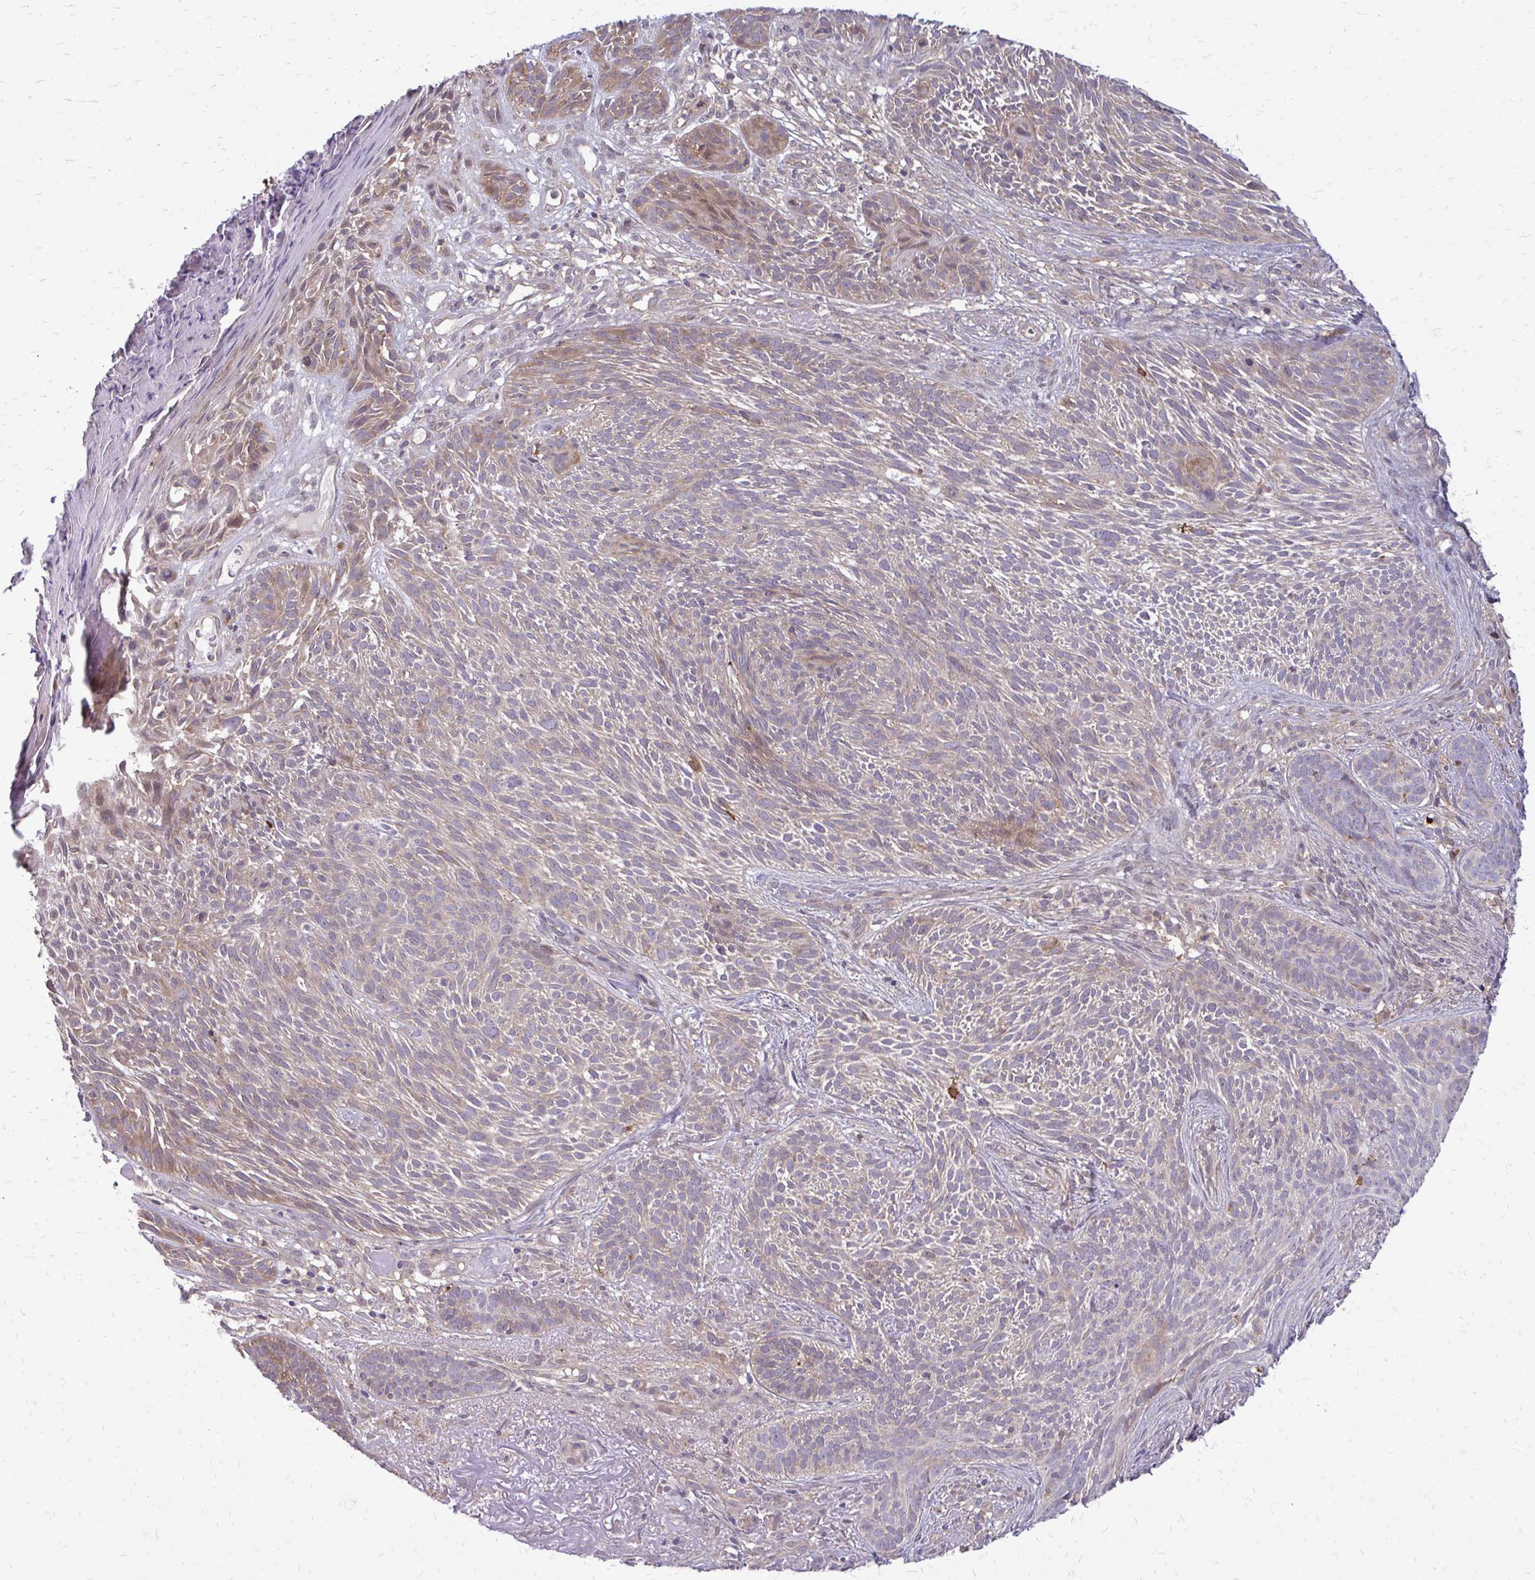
{"staining": {"intensity": "moderate", "quantity": "<25%", "location": "cytoplasmic/membranous"}, "tissue": "skin cancer", "cell_type": "Tumor cells", "image_type": "cancer", "snomed": [{"axis": "morphology", "description": "Basal cell carcinoma"}, {"axis": "topography", "description": "Skin"}], "caption": "IHC photomicrograph of basal cell carcinoma (skin) stained for a protein (brown), which shows low levels of moderate cytoplasmic/membranous positivity in about <25% of tumor cells.", "gene": "OXNAD1", "patient": {"sex": "female", "age": 78}}